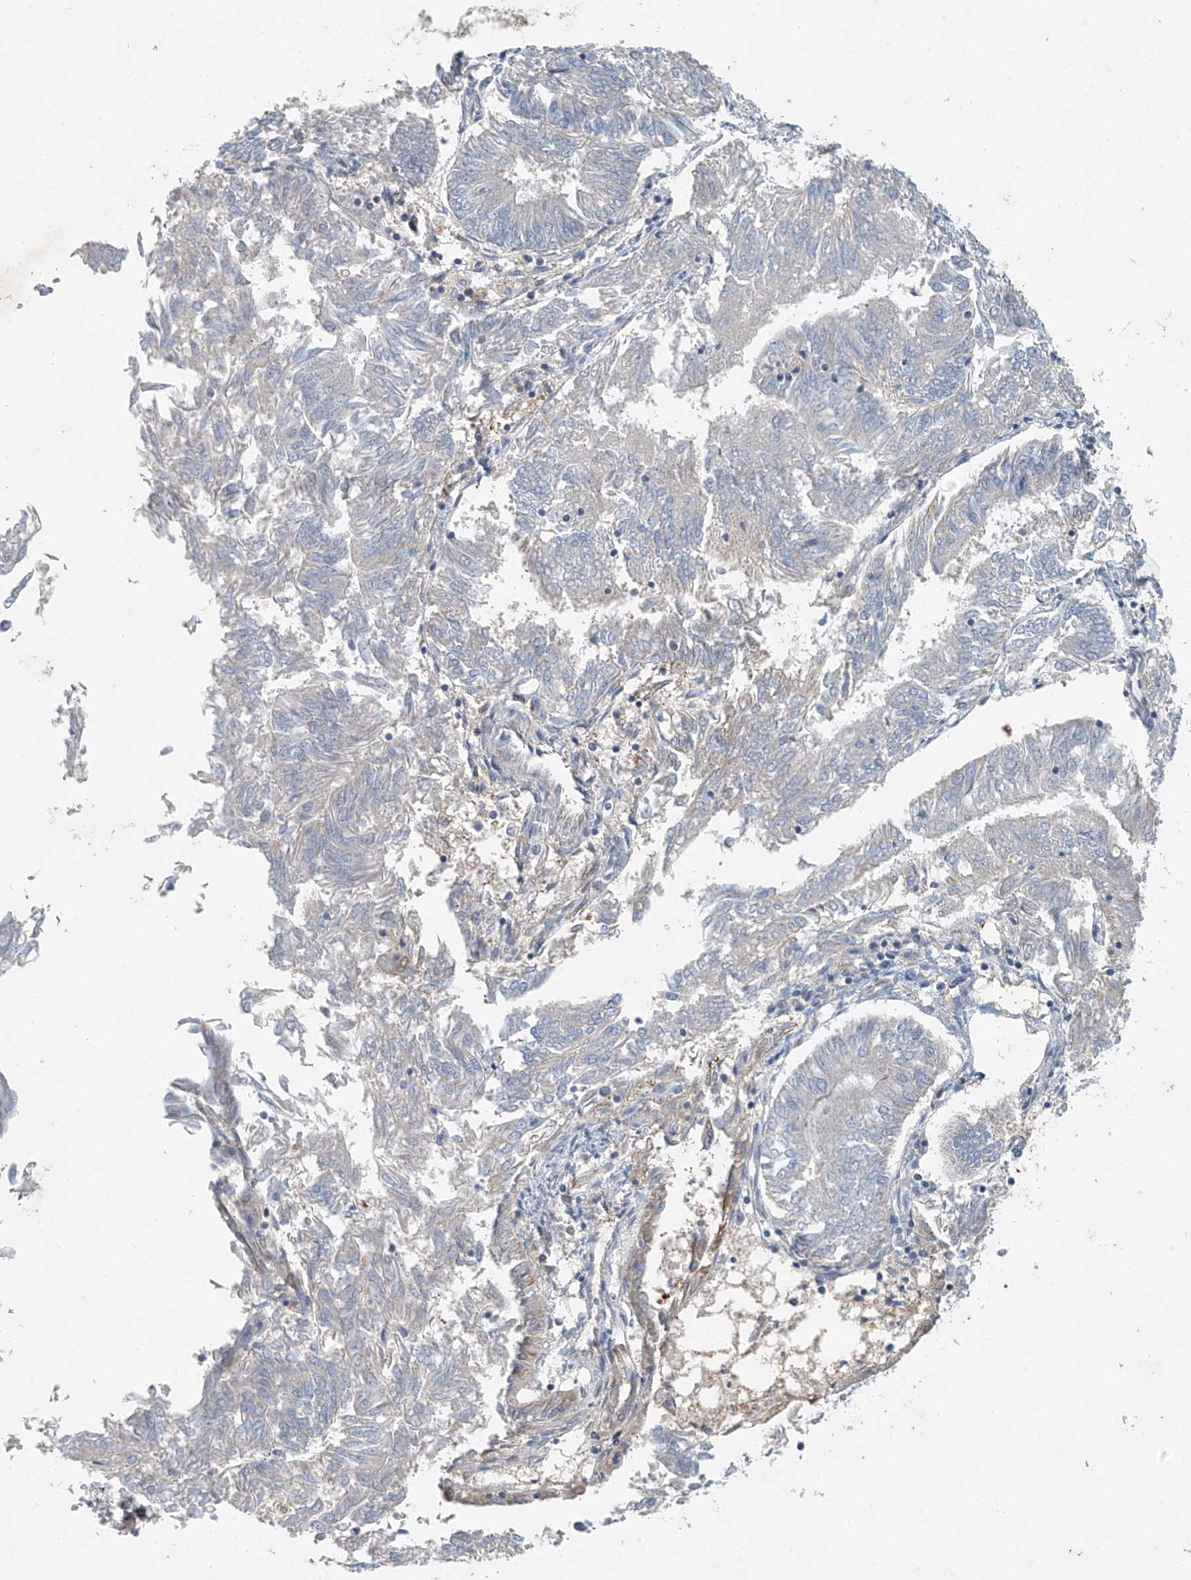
{"staining": {"intensity": "negative", "quantity": "none", "location": "none"}, "tissue": "endometrial cancer", "cell_type": "Tumor cells", "image_type": "cancer", "snomed": [{"axis": "morphology", "description": "Adenocarcinoma, NOS"}, {"axis": "topography", "description": "Endometrium"}], "caption": "Immunohistochemistry histopathology image of human endometrial cancer stained for a protein (brown), which exhibits no staining in tumor cells. The staining is performed using DAB (3,3'-diaminobenzidine) brown chromogen with nuclei counter-stained in using hematoxylin.", "gene": "TAF8", "patient": {"sex": "female", "age": 58}}